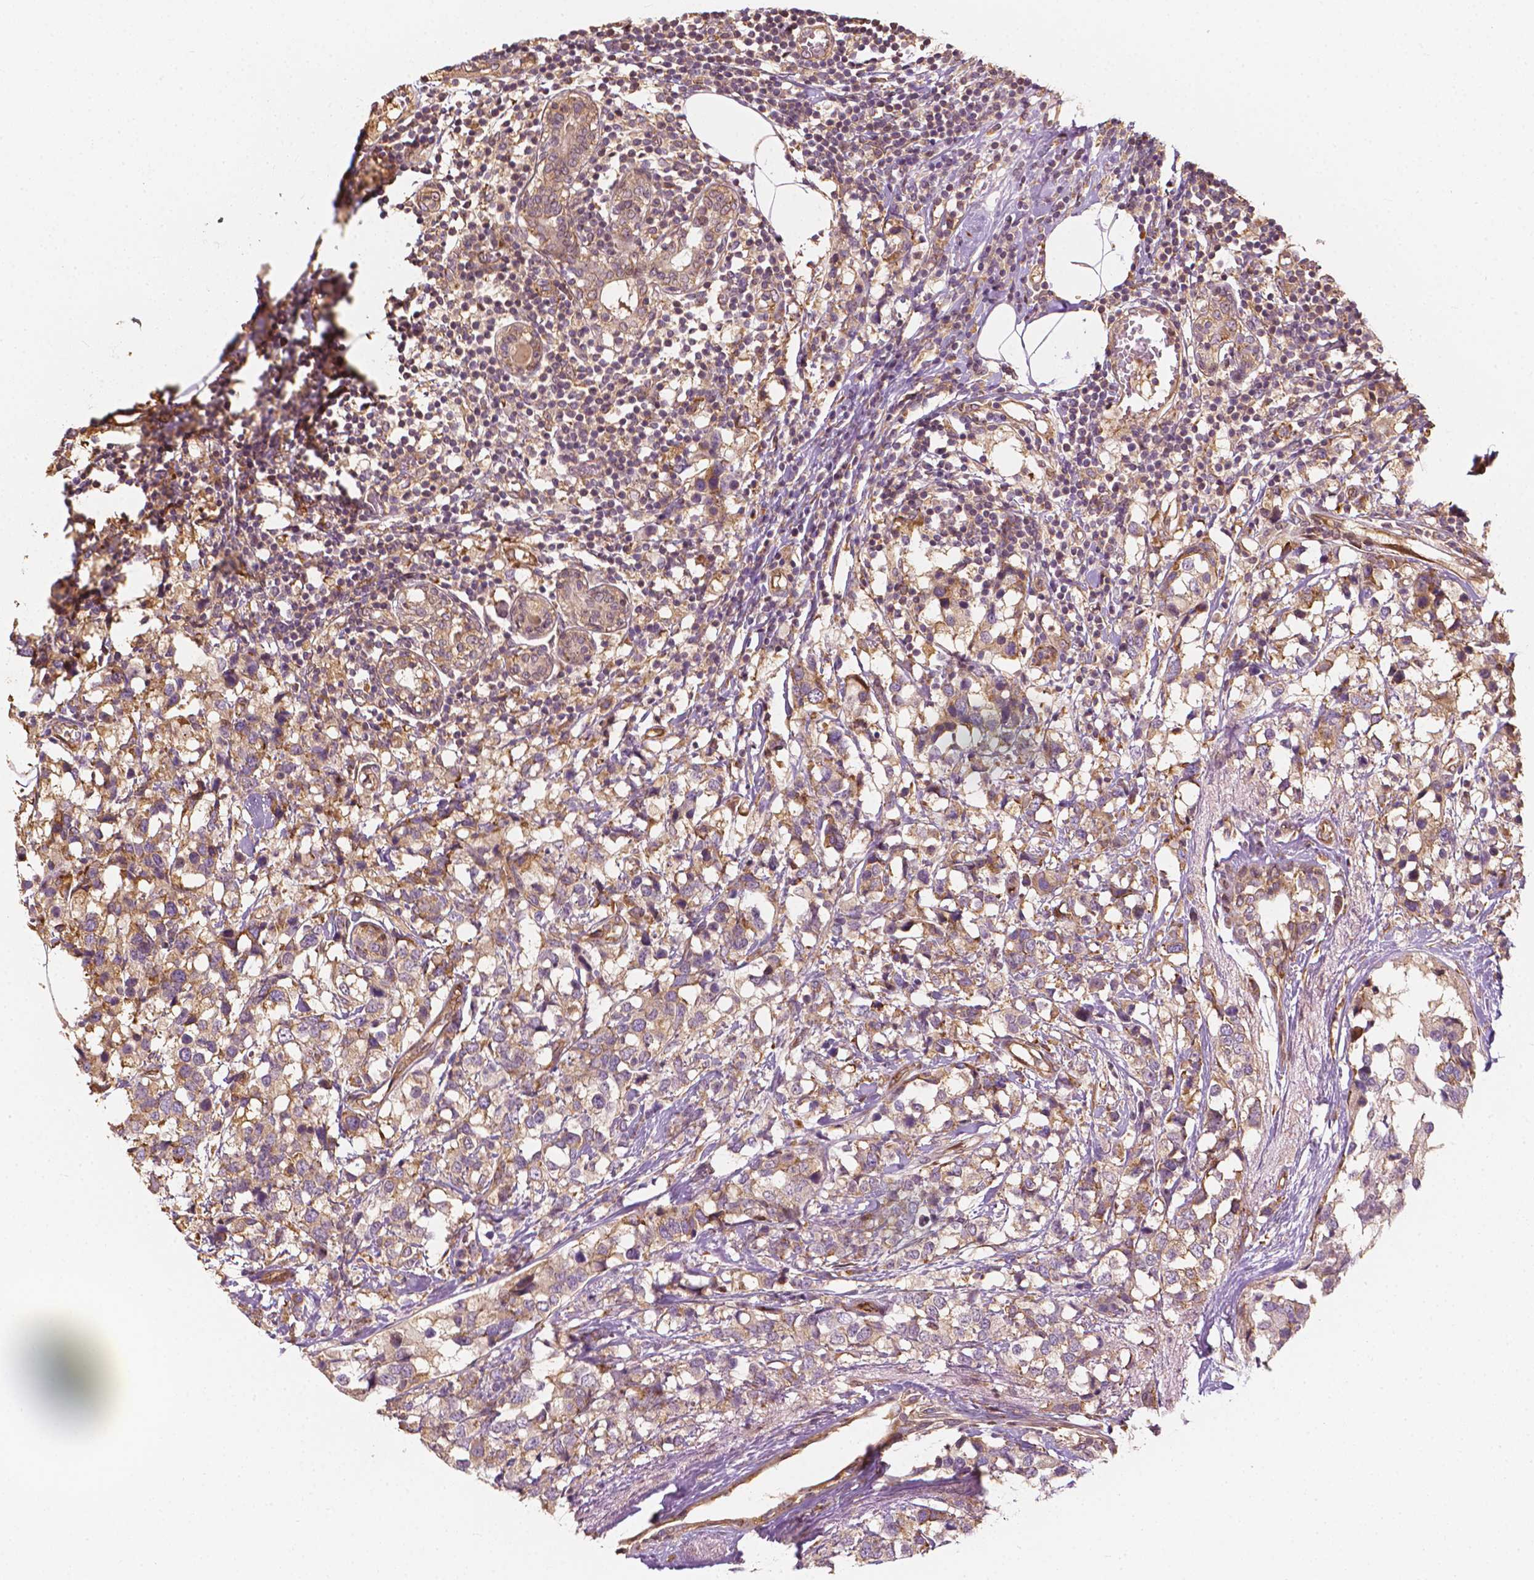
{"staining": {"intensity": "weak", "quantity": ">75%", "location": "cytoplasmic/membranous"}, "tissue": "breast cancer", "cell_type": "Tumor cells", "image_type": "cancer", "snomed": [{"axis": "morphology", "description": "Lobular carcinoma"}, {"axis": "topography", "description": "Breast"}], "caption": "Immunohistochemistry of lobular carcinoma (breast) displays low levels of weak cytoplasmic/membranous staining in approximately >75% of tumor cells.", "gene": "G3BP1", "patient": {"sex": "female", "age": 59}}